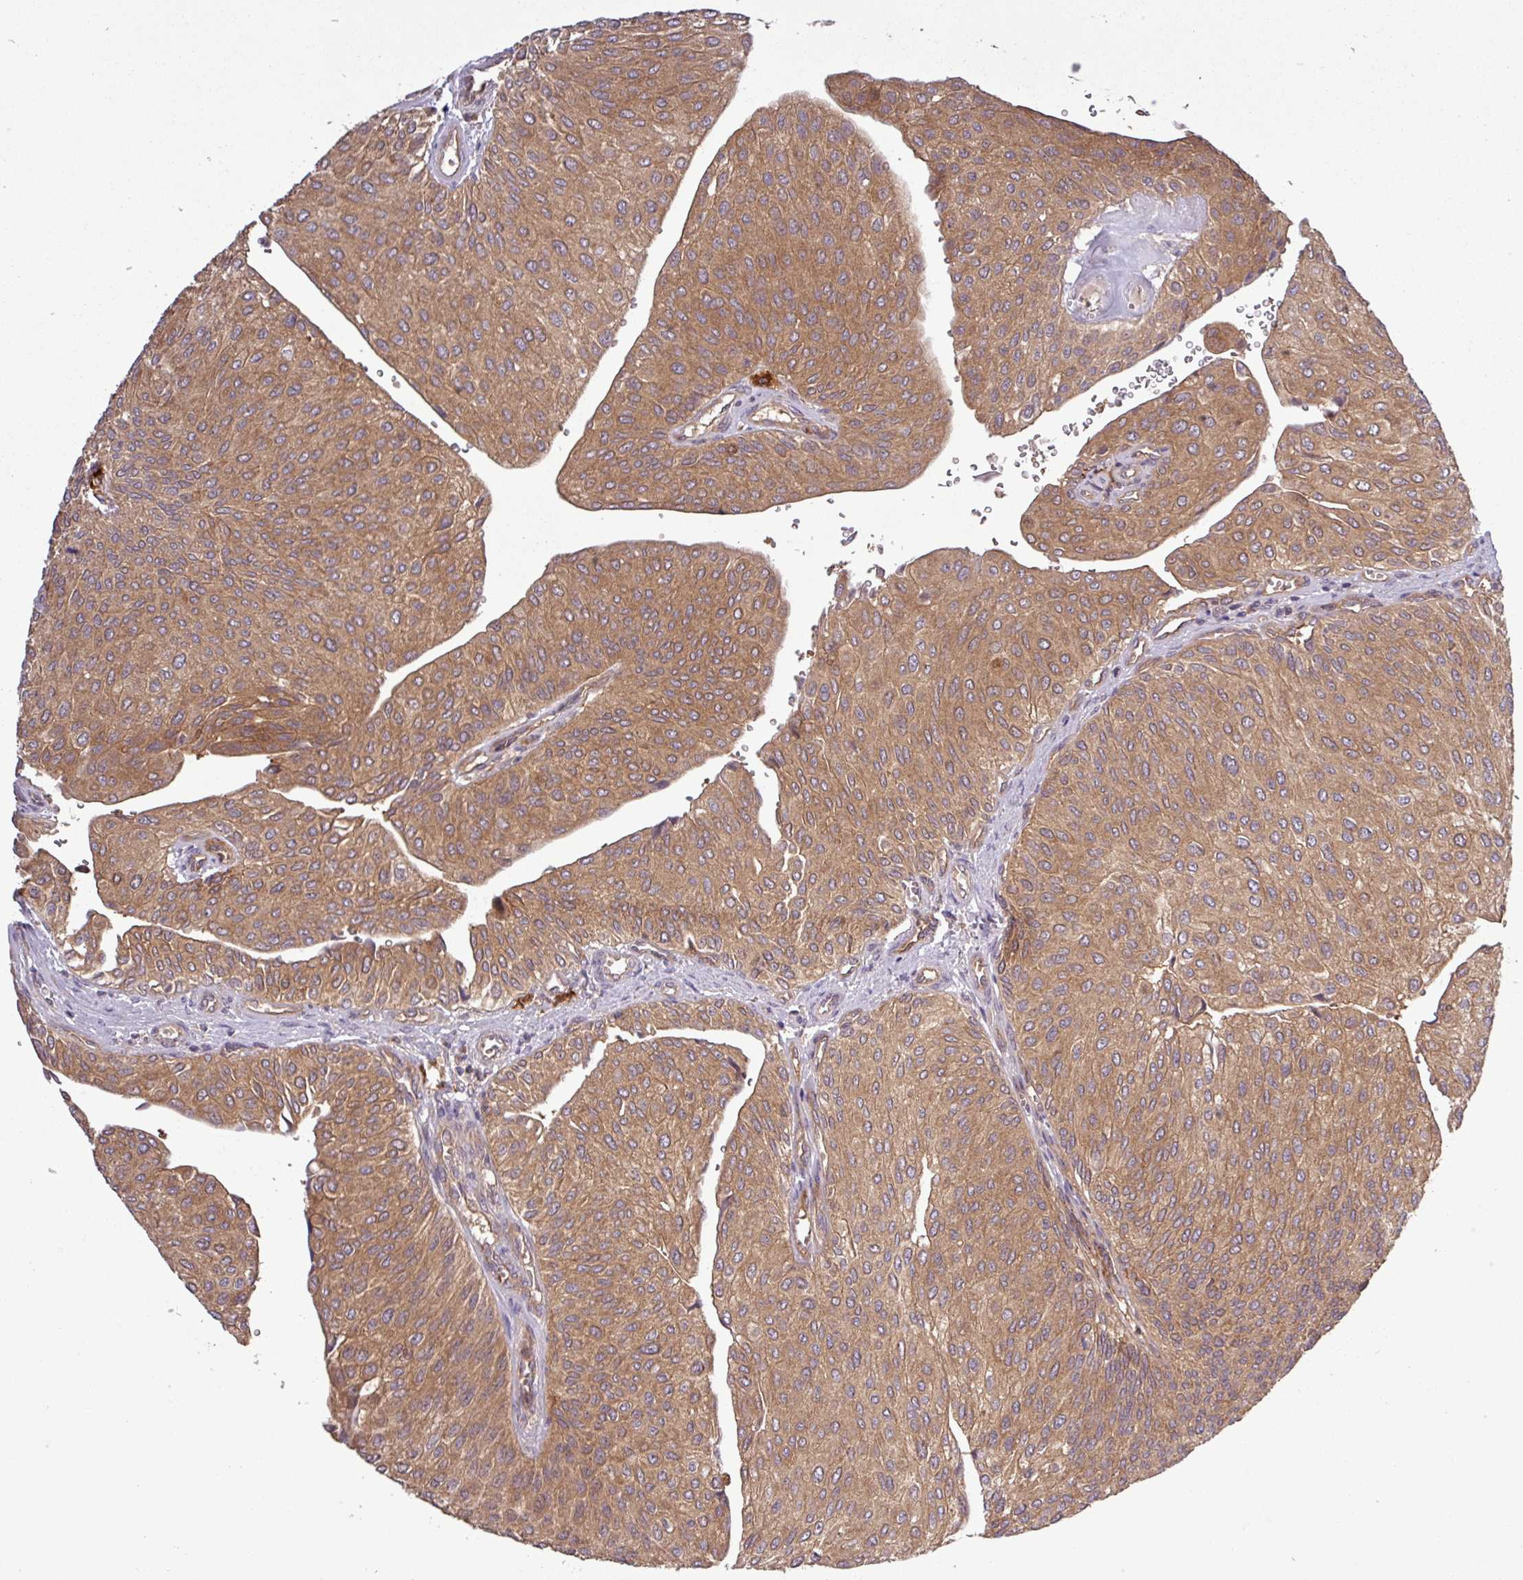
{"staining": {"intensity": "strong", "quantity": ">75%", "location": "cytoplasmic/membranous"}, "tissue": "urothelial cancer", "cell_type": "Tumor cells", "image_type": "cancer", "snomed": [{"axis": "morphology", "description": "Urothelial carcinoma, NOS"}, {"axis": "topography", "description": "Urinary bladder"}], "caption": "Strong cytoplasmic/membranous expression is seen in approximately >75% of tumor cells in transitional cell carcinoma.", "gene": "SIRPB2", "patient": {"sex": "male", "age": 67}}